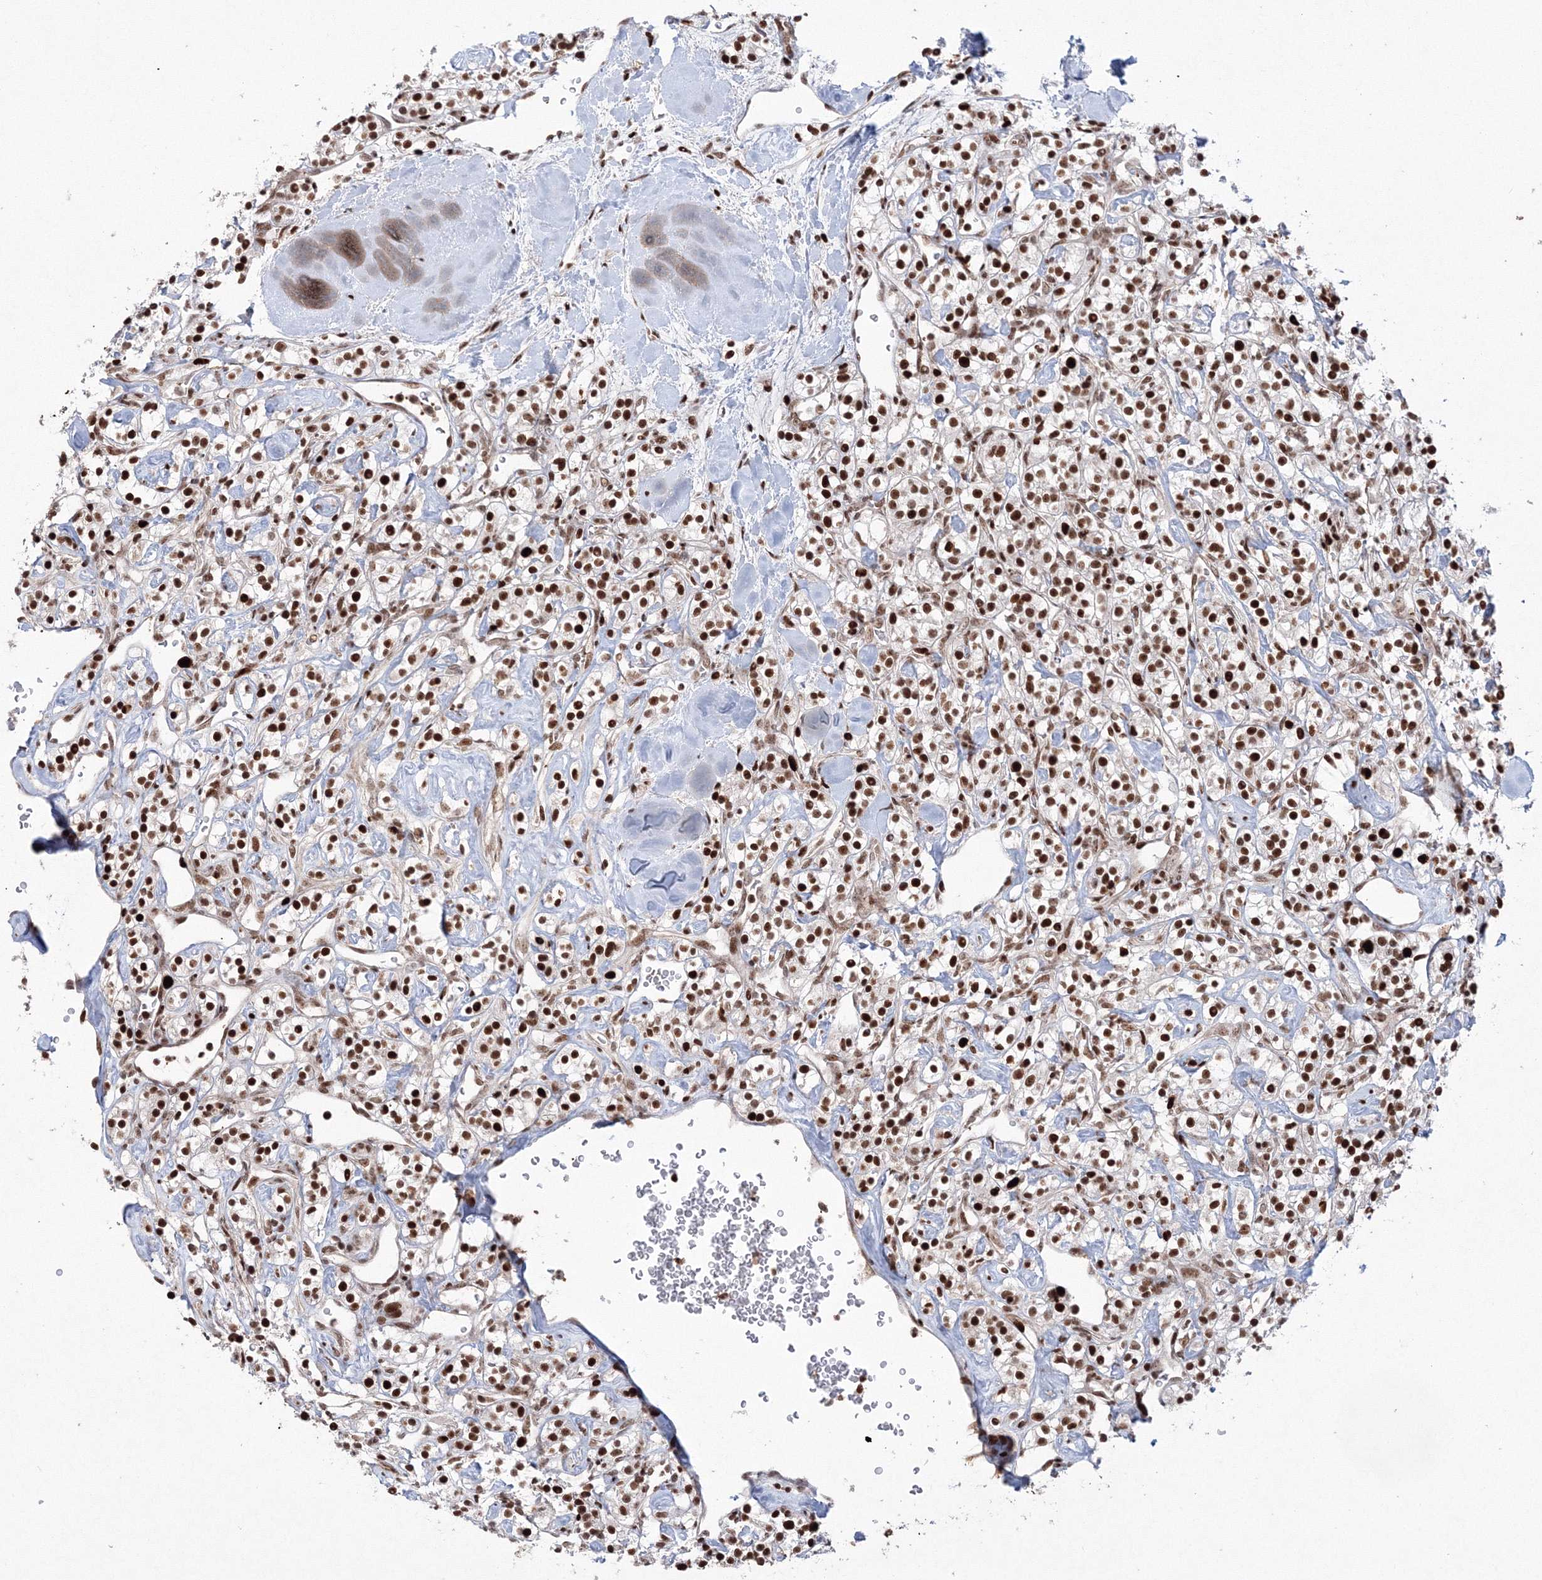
{"staining": {"intensity": "strong", "quantity": ">75%", "location": "nuclear"}, "tissue": "renal cancer", "cell_type": "Tumor cells", "image_type": "cancer", "snomed": [{"axis": "morphology", "description": "Adenocarcinoma, NOS"}, {"axis": "topography", "description": "Kidney"}], "caption": "This is a micrograph of immunohistochemistry staining of adenocarcinoma (renal), which shows strong staining in the nuclear of tumor cells.", "gene": "LIG1", "patient": {"sex": "male", "age": 77}}